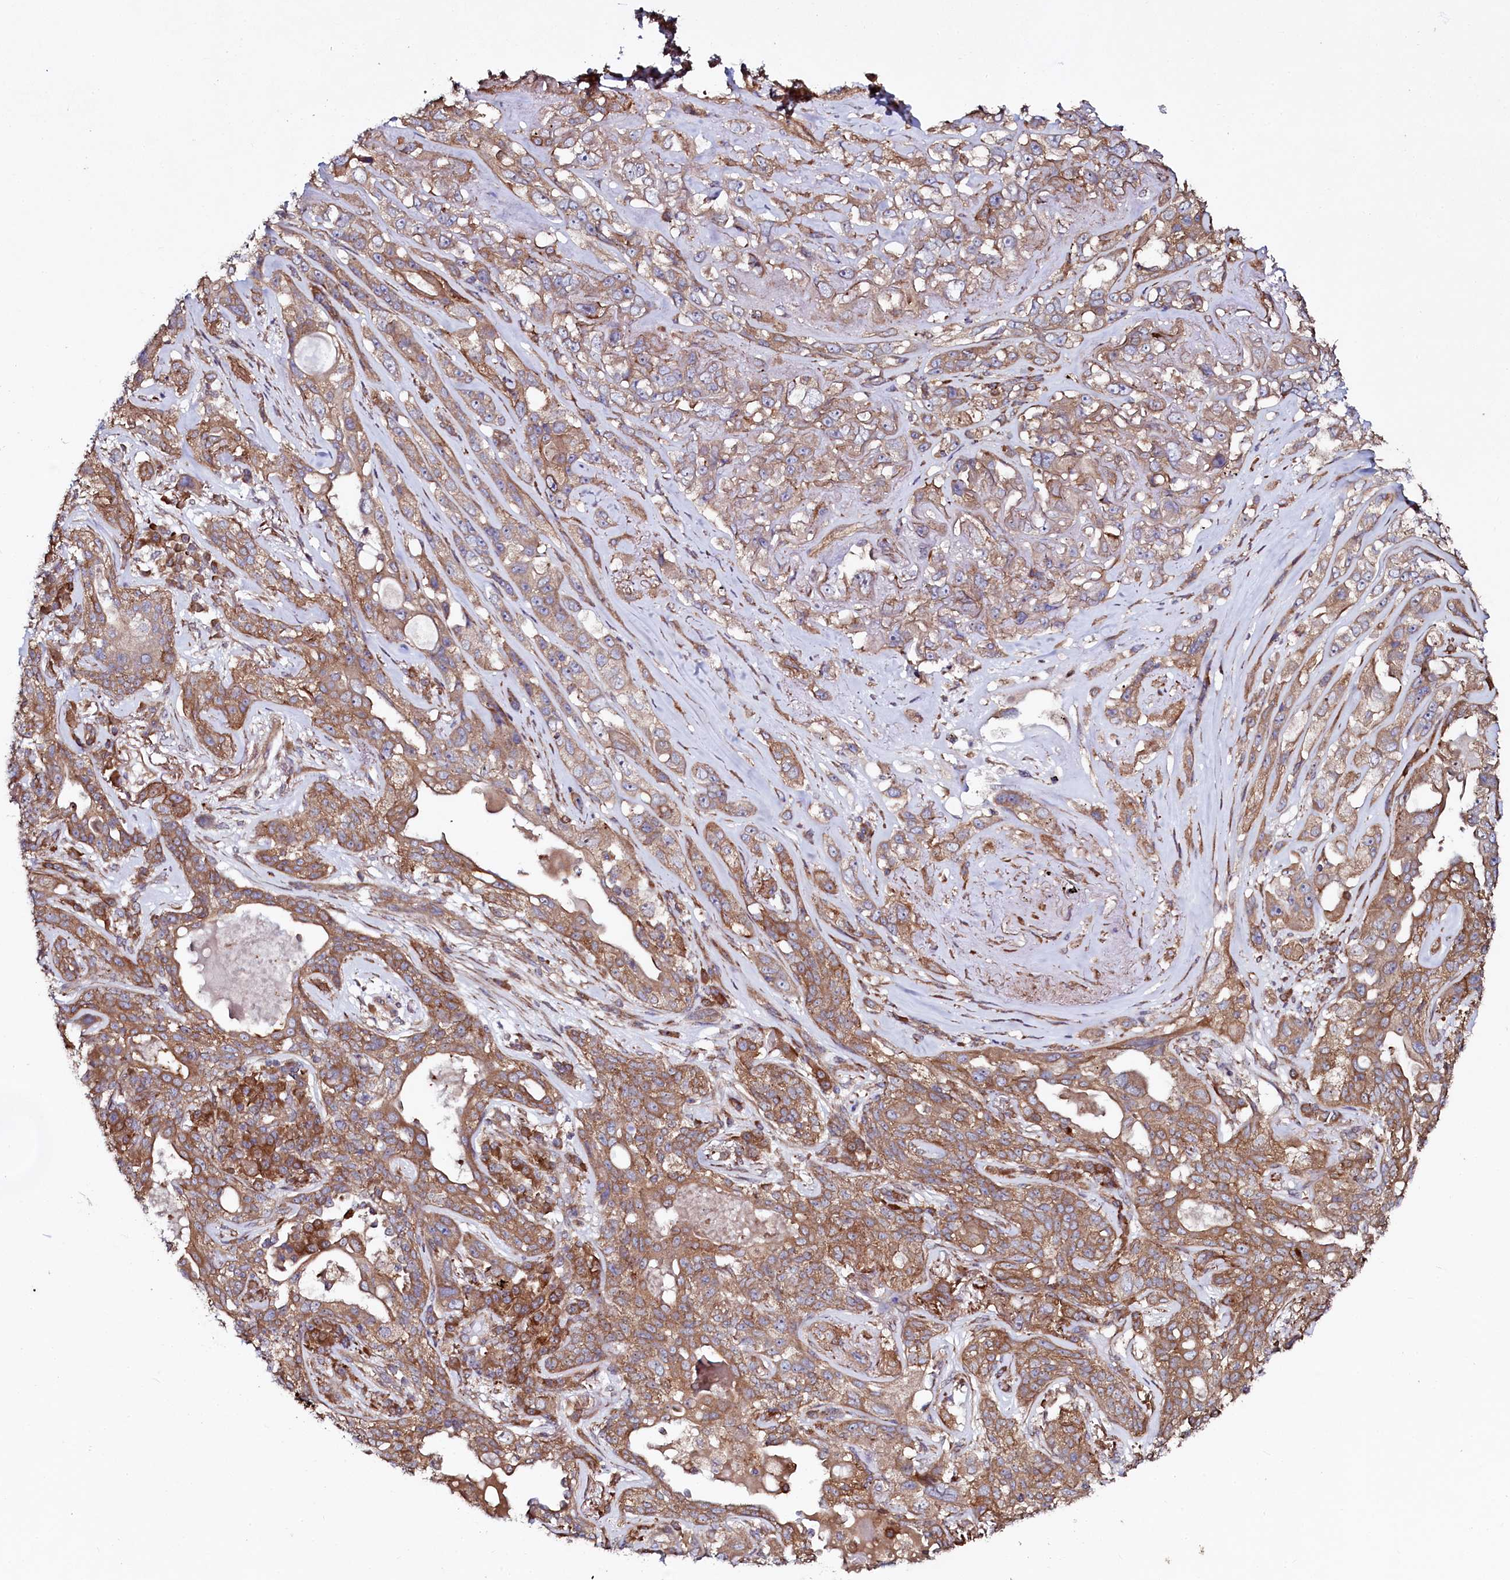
{"staining": {"intensity": "moderate", "quantity": ">75%", "location": "cytoplasmic/membranous"}, "tissue": "lung cancer", "cell_type": "Tumor cells", "image_type": "cancer", "snomed": [{"axis": "morphology", "description": "Squamous cell carcinoma, NOS"}, {"axis": "topography", "description": "Lung"}], "caption": "About >75% of tumor cells in human lung squamous cell carcinoma display moderate cytoplasmic/membranous protein staining as visualized by brown immunohistochemical staining.", "gene": "USPL1", "patient": {"sex": "female", "age": 70}}